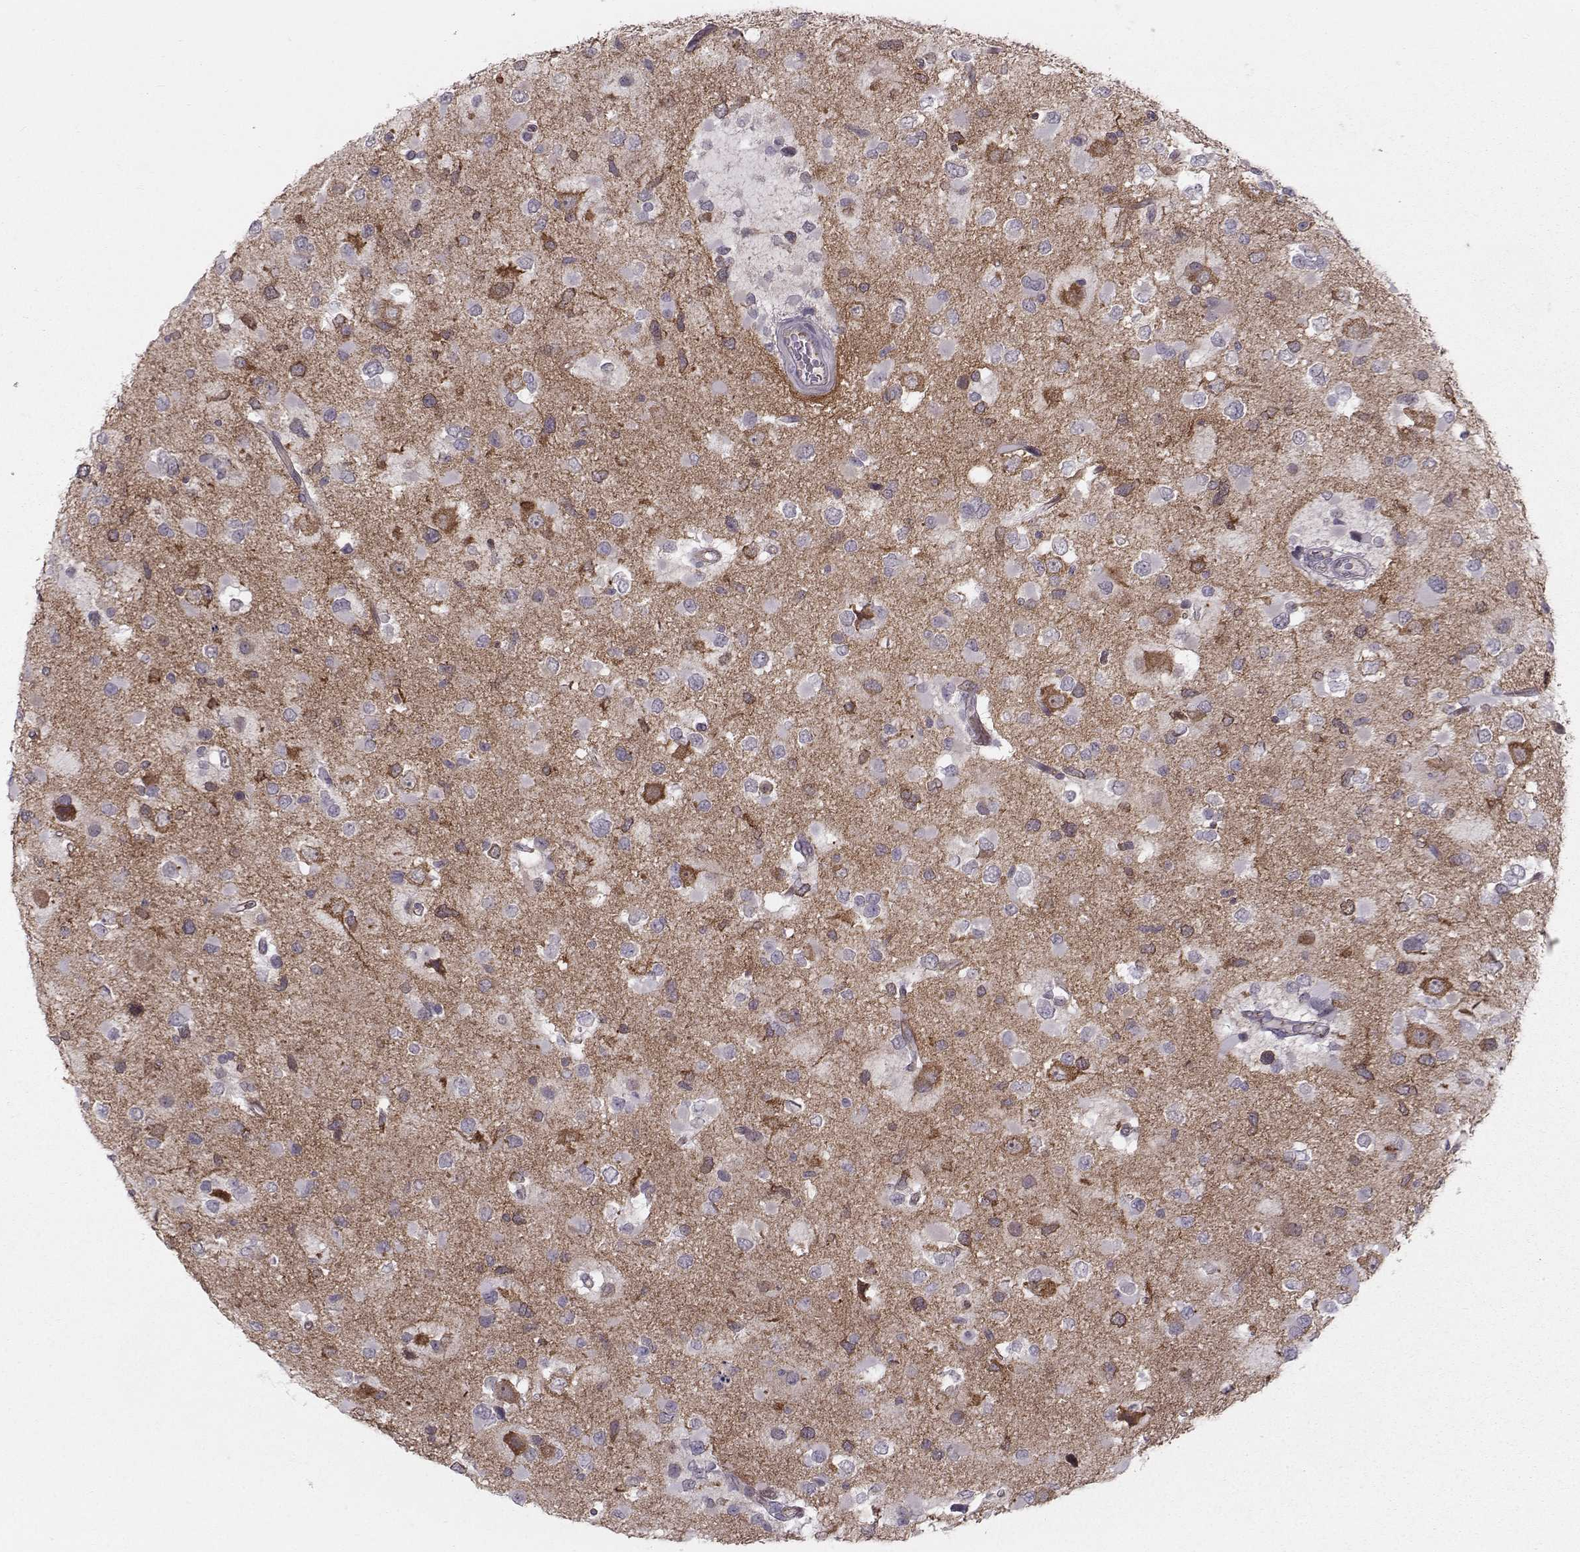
{"staining": {"intensity": "negative", "quantity": "none", "location": "none"}, "tissue": "glioma", "cell_type": "Tumor cells", "image_type": "cancer", "snomed": [{"axis": "morphology", "description": "Glioma, malignant, Low grade"}, {"axis": "topography", "description": "Brain"}], "caption": "High power microscopy image of an immunohistochemistry (IHC) micrograph of malignant glioma (low-grade), revealing no significant expression in tumor cells. (Immunohistochemistry (ihc), brightfield microscopy, high magnification).", "gene": "MAST1", "patient": {"sex": "female", "age": 32}}